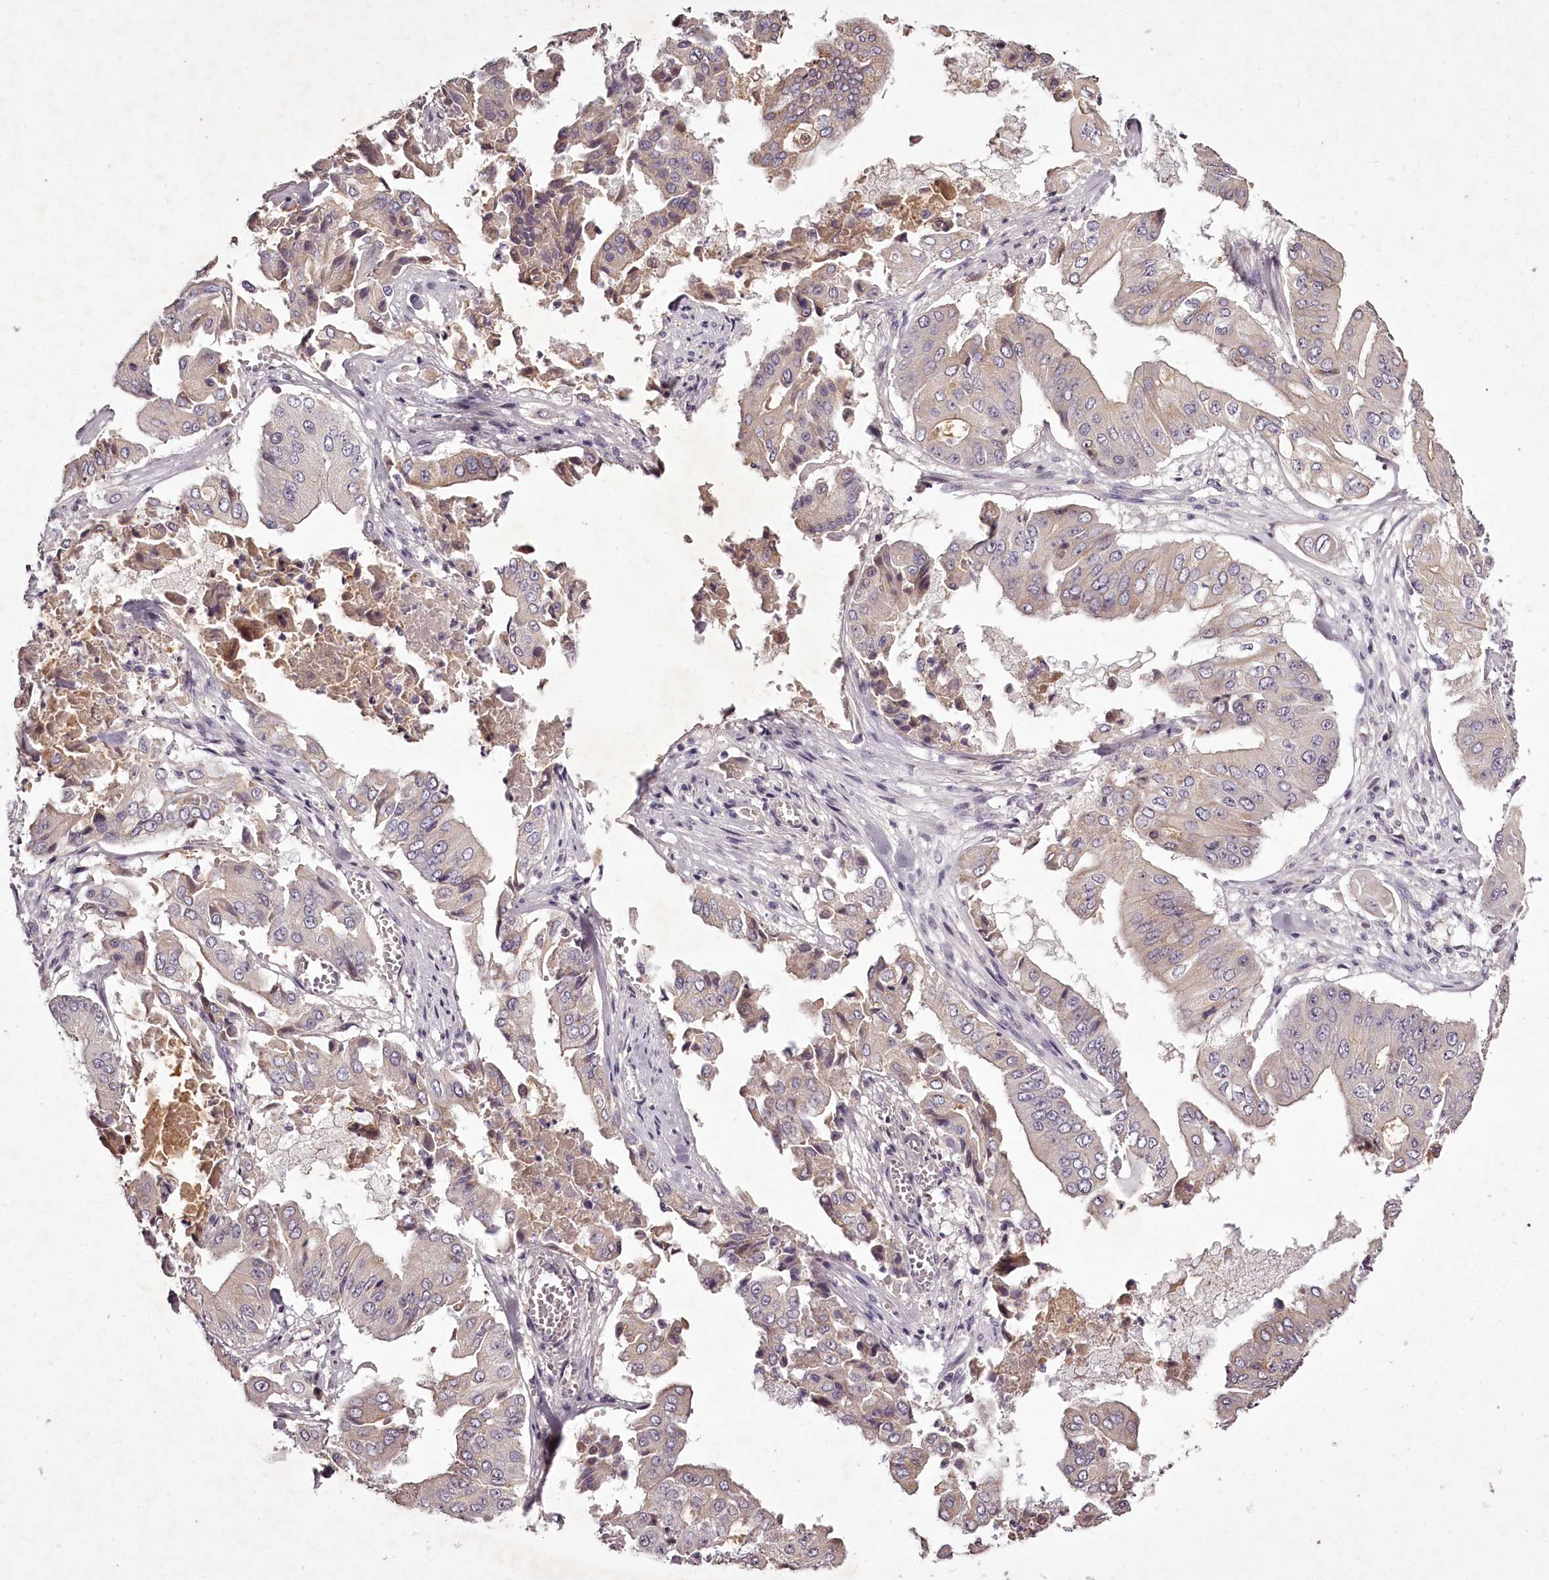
{"staining": {"intensity": "weak", "quantity": "25%-75%", "location": "cytoplasmic/membranous"}, "tissue": "pancreatic cancer", "cell_type": "Tumor cells", "image_type": "cancer", "snomed": [{"axis": "morphology", "description": "Adenocarcinoma, NOS"}, {"axis": "topography", "description": "Pancreas"}], "caption": "Brown immunohistochemical staining in human adenocarcinoma (pancreatic) displays weak cytoplasmic/membranous positivity in about 25%-75% of tumor cells.", "gene": "RBMXL2", "patient": {"sex": "female", "age": 77}}